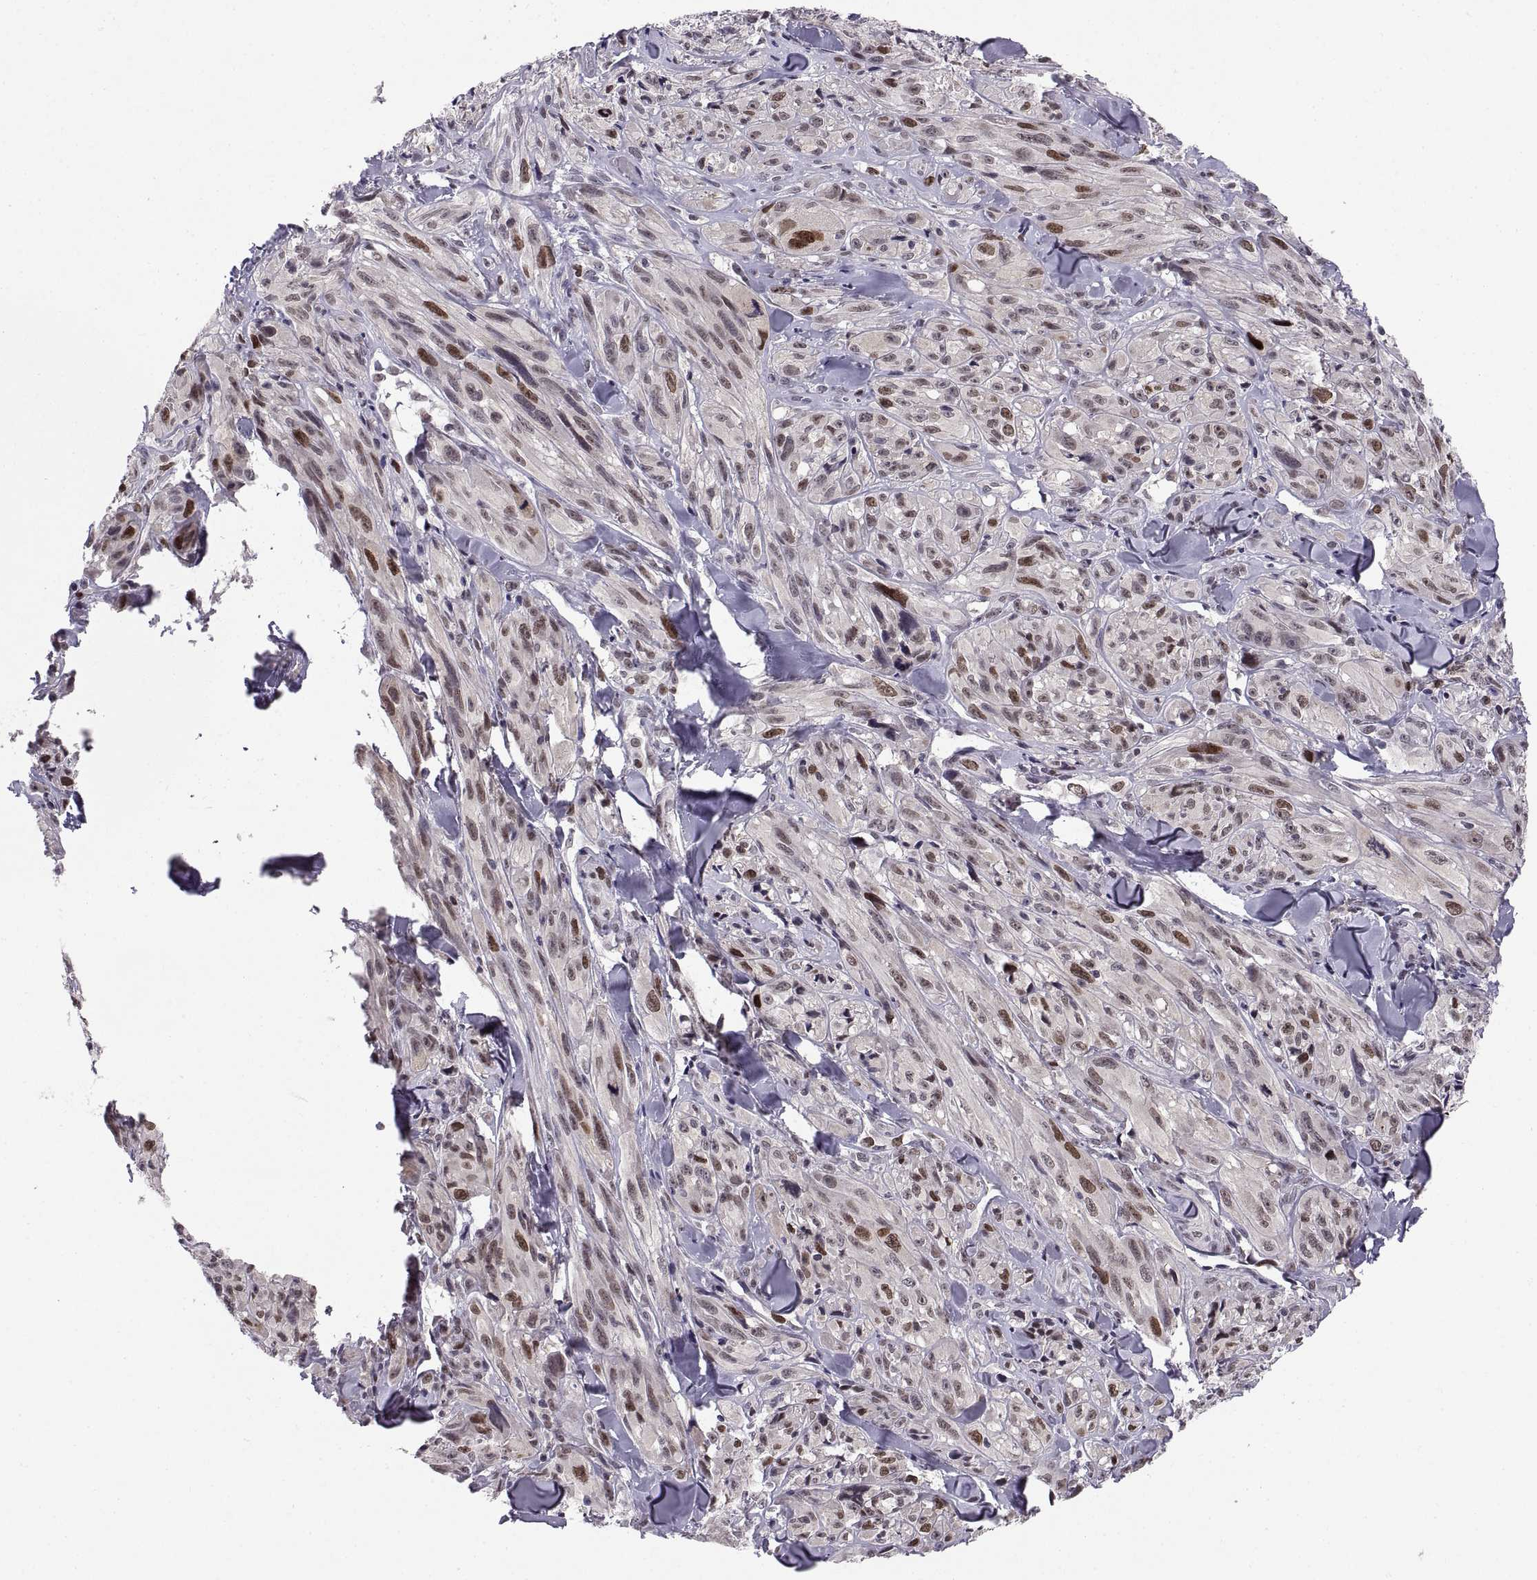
{"staining": {"intensity": "moderate", "quantity": "<25%", "location": "nuclear"}, "tissue": "melanoma", "cell_type": "Tumor cells", "image_type": "cancer", "snomed": [{"axis": "morphology", "description": "Malignant melanoma, NOS"}, {"axis": "topography", "description": "Skin"}], "caption": "High-power microscopy captured an immunohistochemistry (IHC) image of malignant melanoma, revealing moderate nuclear staining in approximately <25% of tumor cells. (DAB (3,3'-diaminobenzidine) IHC with brightfield microscopy, high magnification).", "gene": "CHFR", "patient": {"sex": "male", "age": 67}}